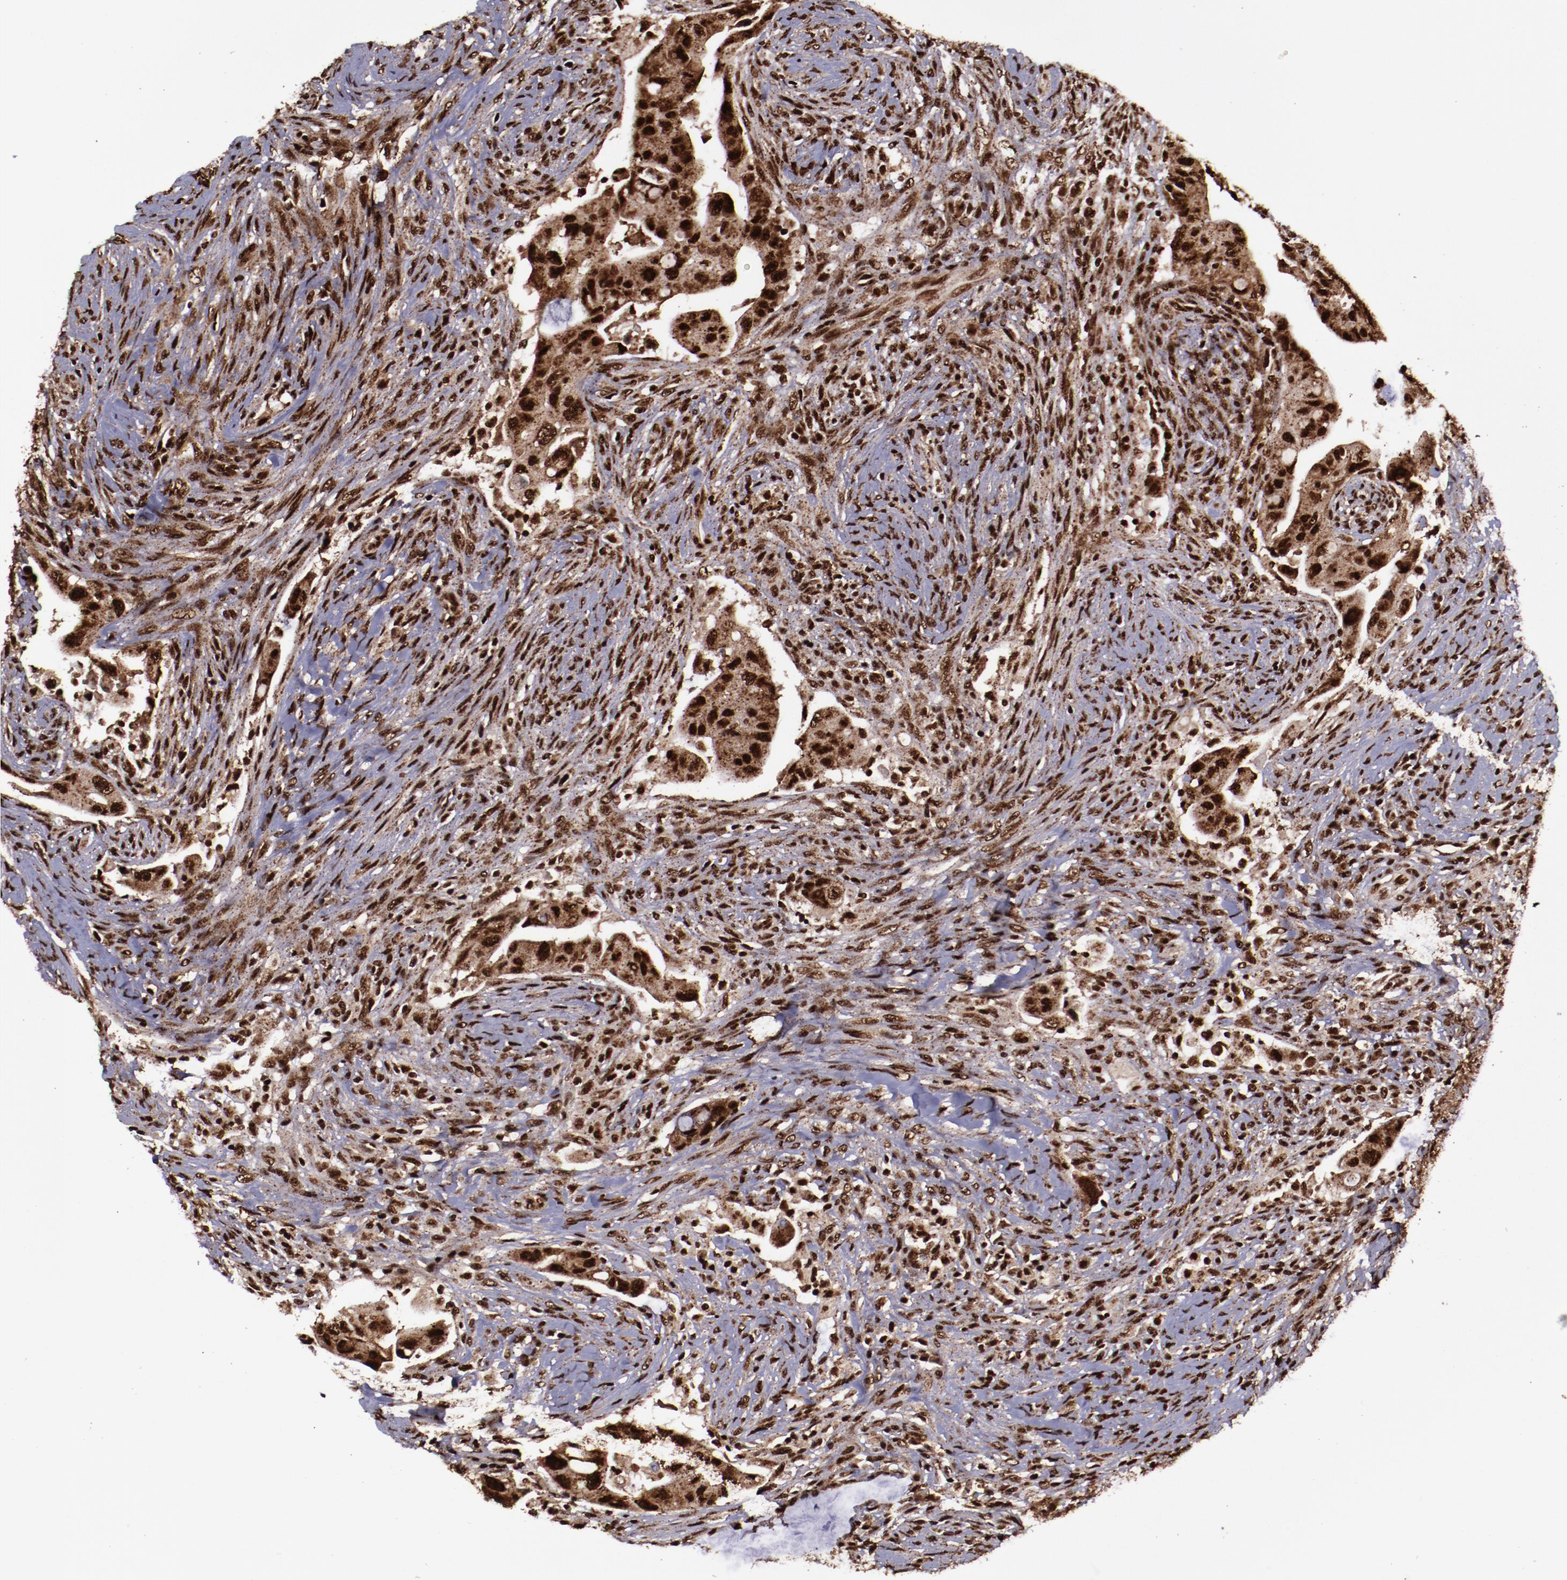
{"staining": {"intensity": "strong", "quantity": ">75%", "location": "cytoplasmic/membranous,nuclear"}, "tissue": "colorectal cancer", "cell_type": "Tumor cells", "image_type": "cancer", "snomed": [{"axis": "morphology", "description": "Adenocarcinoma, NOS"}, {"axis": "topography", "description": "Rectum"}], "caption": "Protein staining of colorectal cancer tissue reveals strong cytoplasmic/membranous and nuclear staining in approximately >75% of tumor cells. The protein of interest is stained brown, and the nuclei are stained in blue (DAB IHC with brightfield microscopy, high magnification).", "gene": "SNW1", "patient": {"sex": "female", "age": 71}}